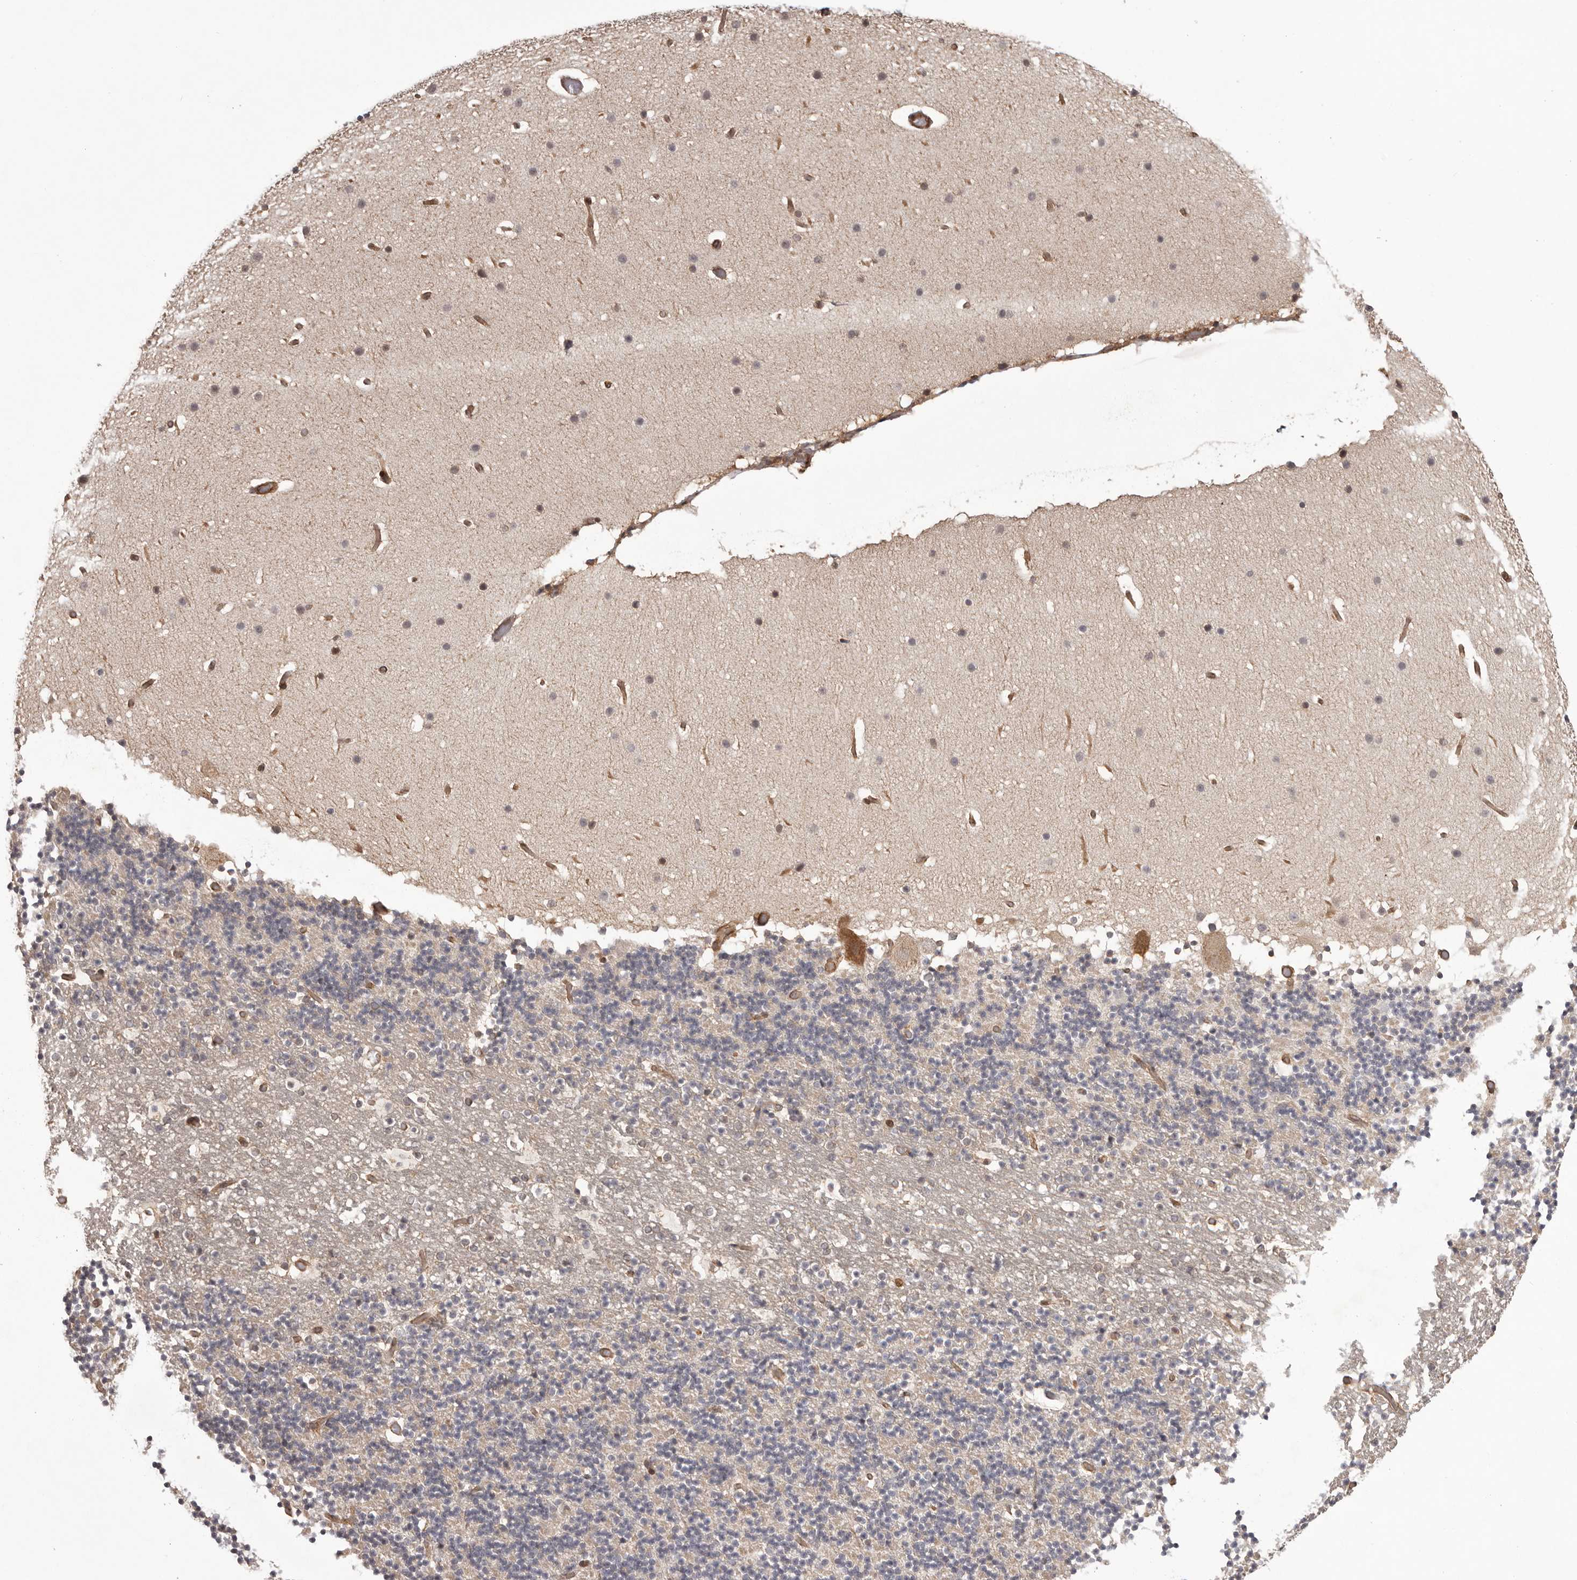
{"staining": {"intensity": "negative", "quantity": "none", "location": "none"}, "tissue": "cerebellum", "cell_type": "Cells in granular layer", "image_type": "normal", "snomed": [{"axis": "morphology", "description": "Normal tissue, NOS"}, {"axis": "topography", "description": "Cerebellum"}], "caption": "Immunohistochemical staining of normal cerebellum displays no significant staining in cells in granular layer. The staining is performed using DAB brown chromogen with nuclei counter-stained in using hematoxylin.", "gene": "NFKBIA", "patient": {"sex": "male", "age": 57}}